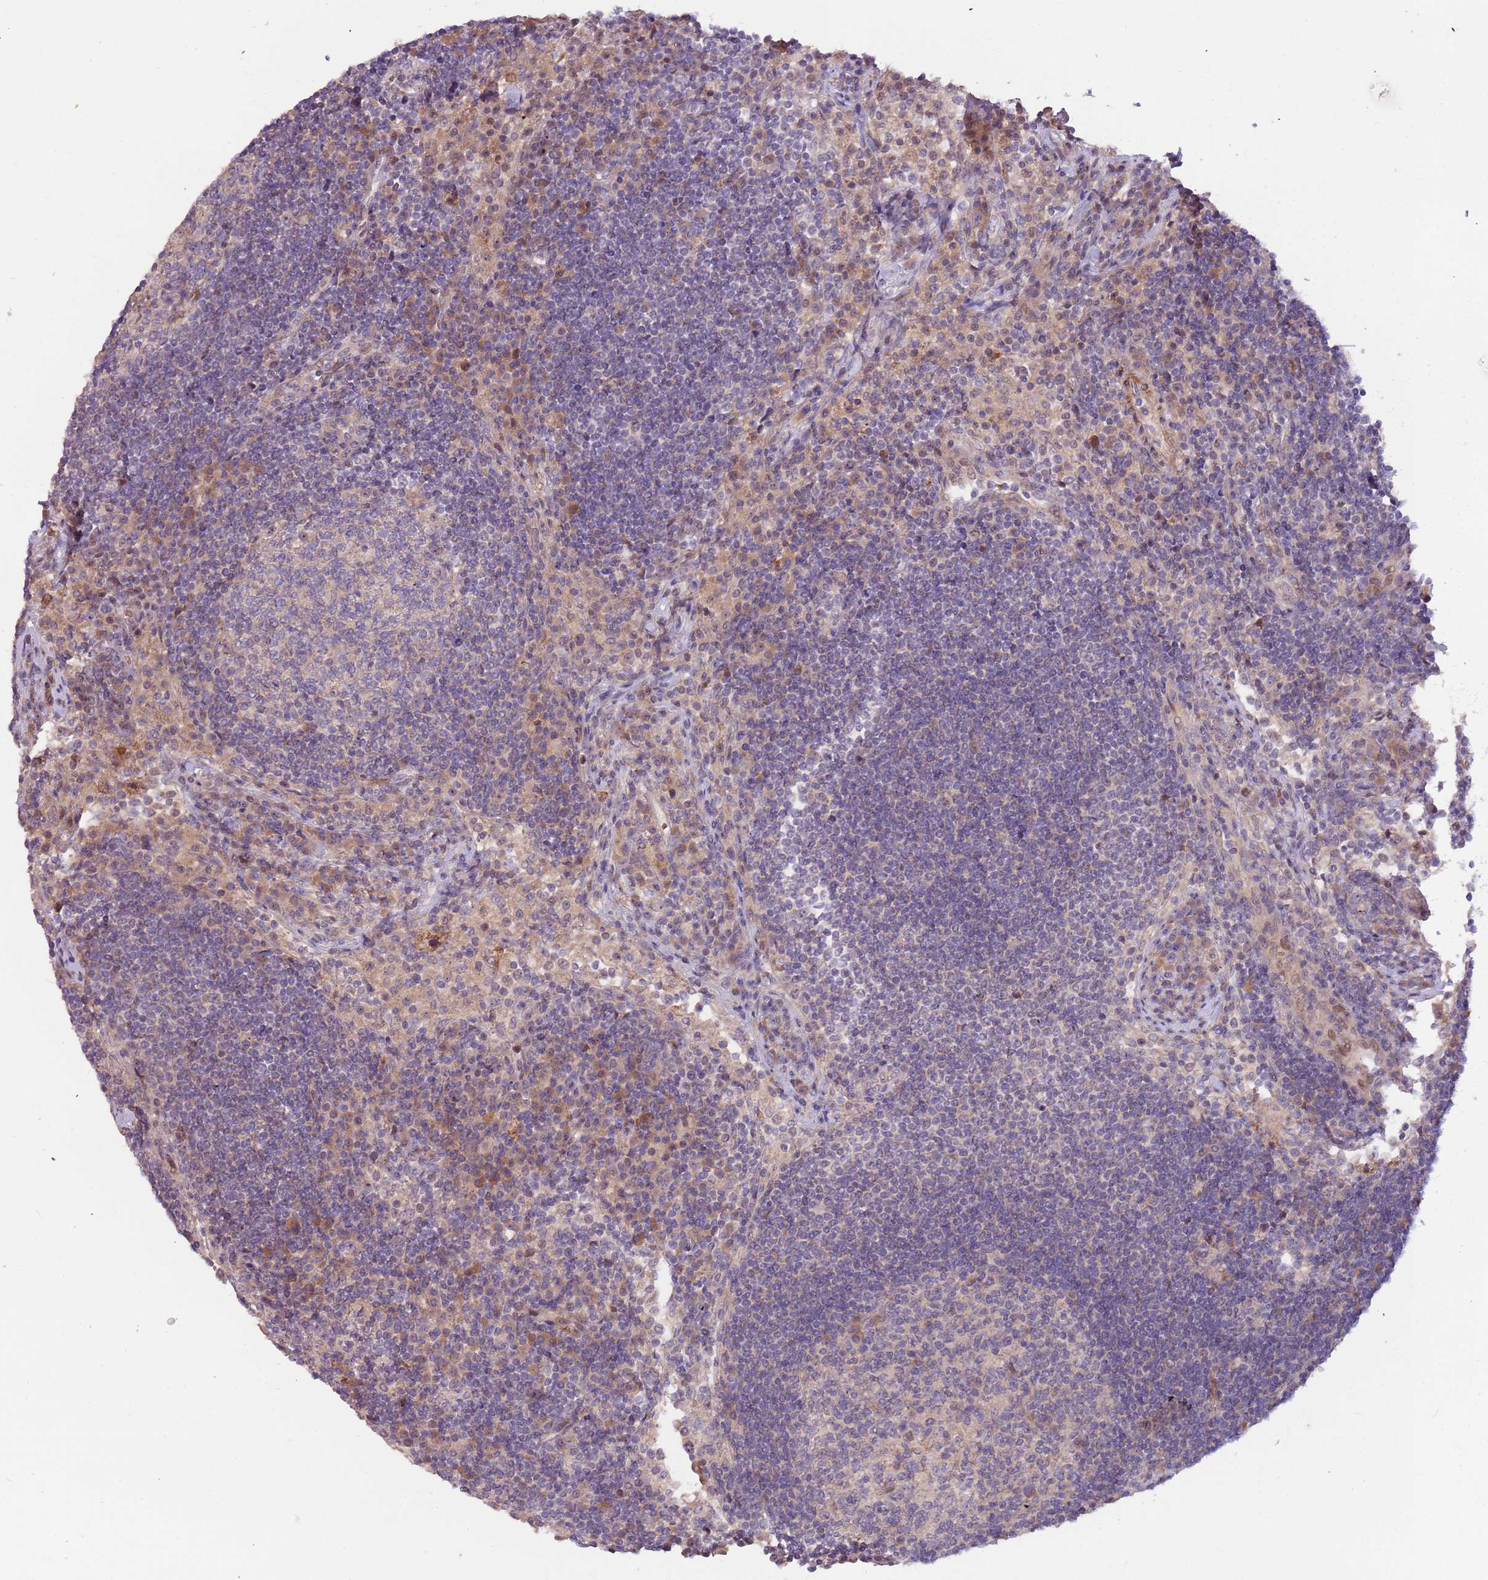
{"staining": {"intensity": "negative", "quantity": "none", "location": "none"}, "tissue": "lymph node", "cell_type": "Germinal center cells", "image_type": "normal", "snomed": [{"axis": "morphology", "description": "Normal tissue, NOS"}, {"axis": "topography", "description": "Lymph node"}], "caption": "Germinal center cells show no significant protein expression in unremarkable lymph node.", "gene": "TRAPPC6B", "patient": {"sex": "female", "age": 53}}